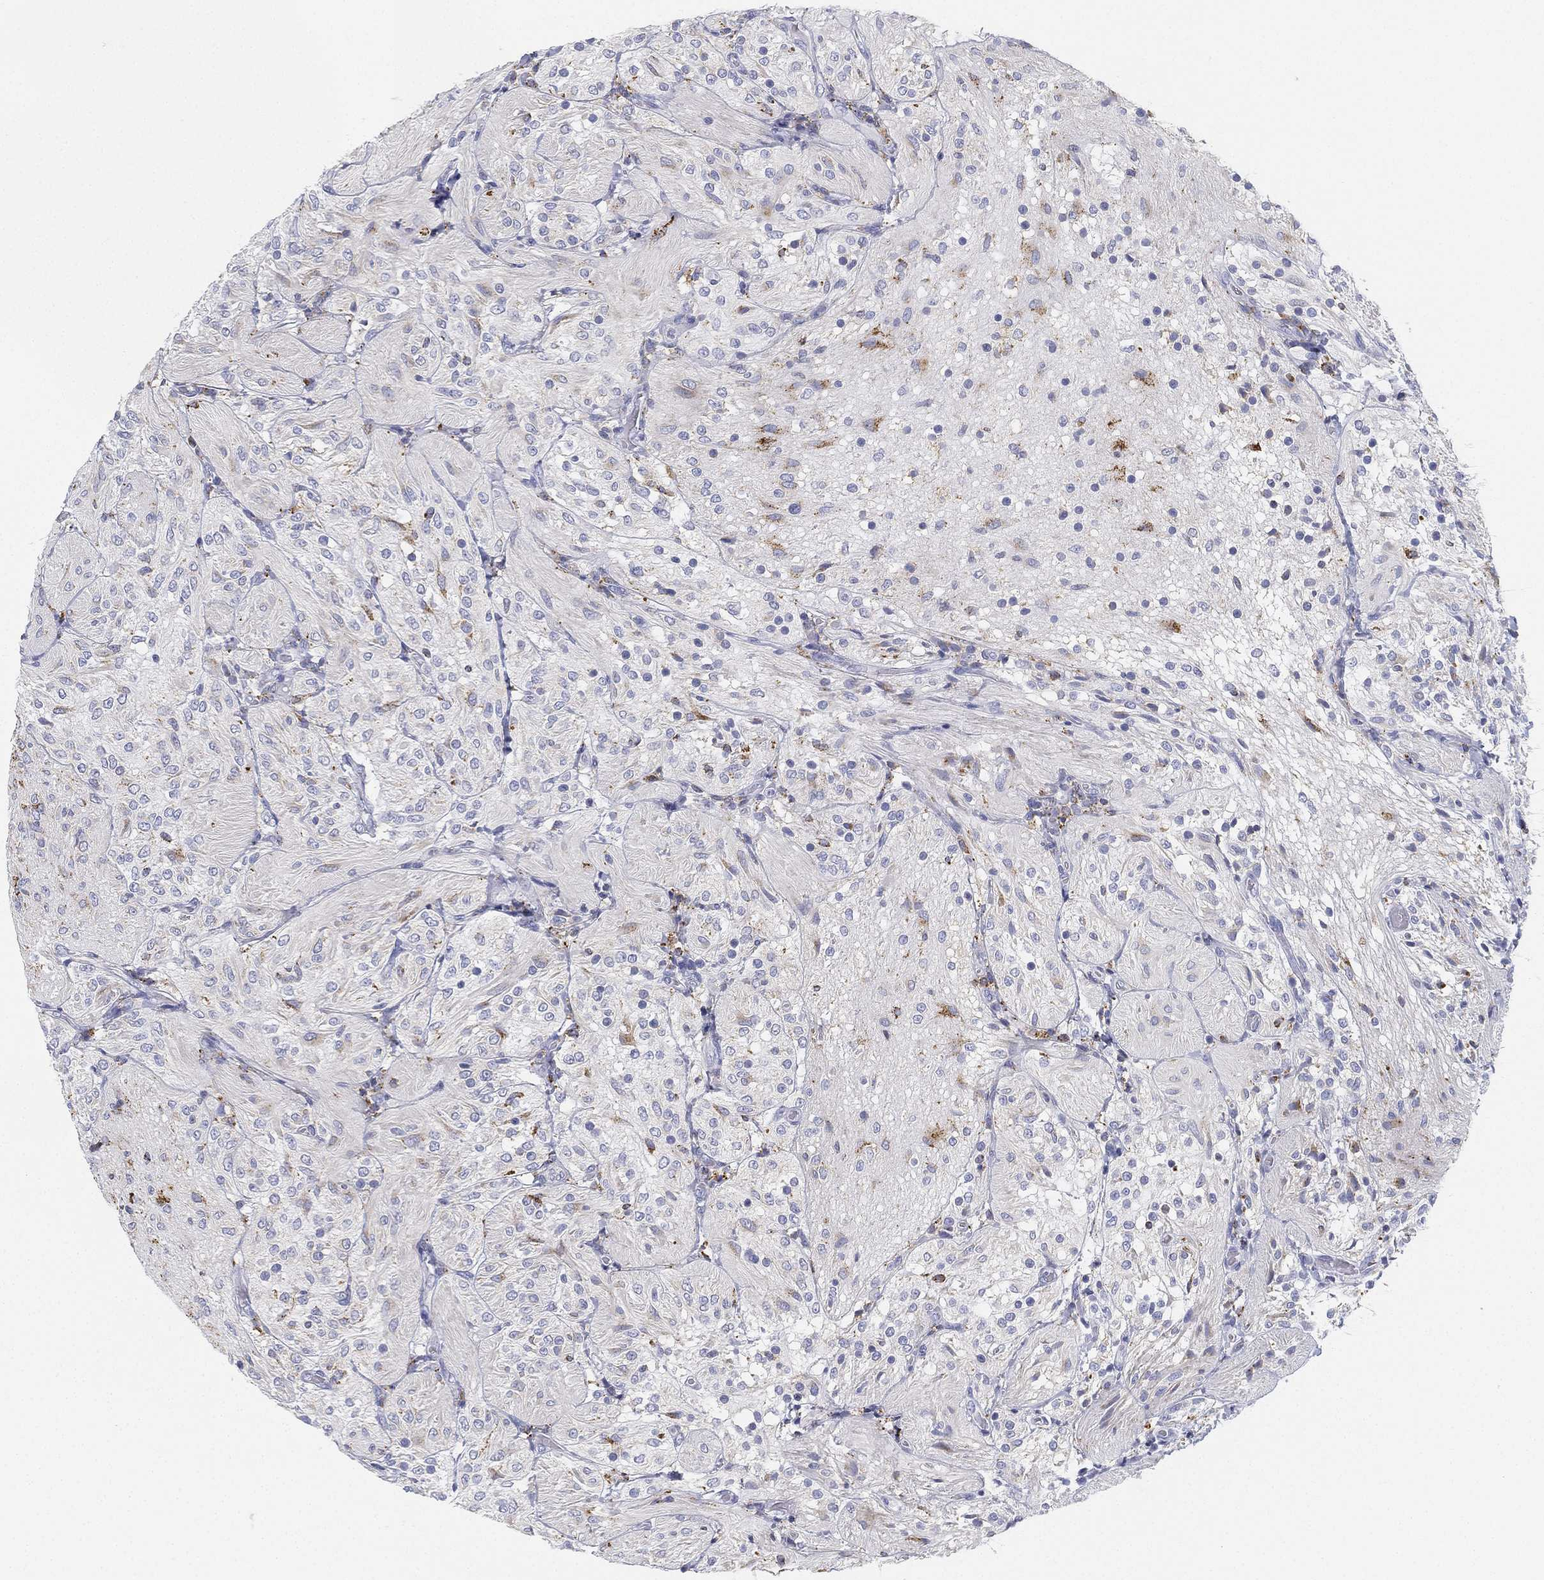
{"staining": {"intensity": "negative", "quantity": "none", "location": "none"}, "tissue": "glioma", "cell_type": "Tumor cells", "image_type": "cancer", "snomed": [{"axis": "morphology", "description": "Glioma, malignant, Low grade"}, {"axis": "topography", "description": "Brain"}], "caption": "Immunohistochemical staining of human glioma shows no significant staining in tumor cells.", "gene": "NPC2", "patient": {"sex": "male", "age": 3}}